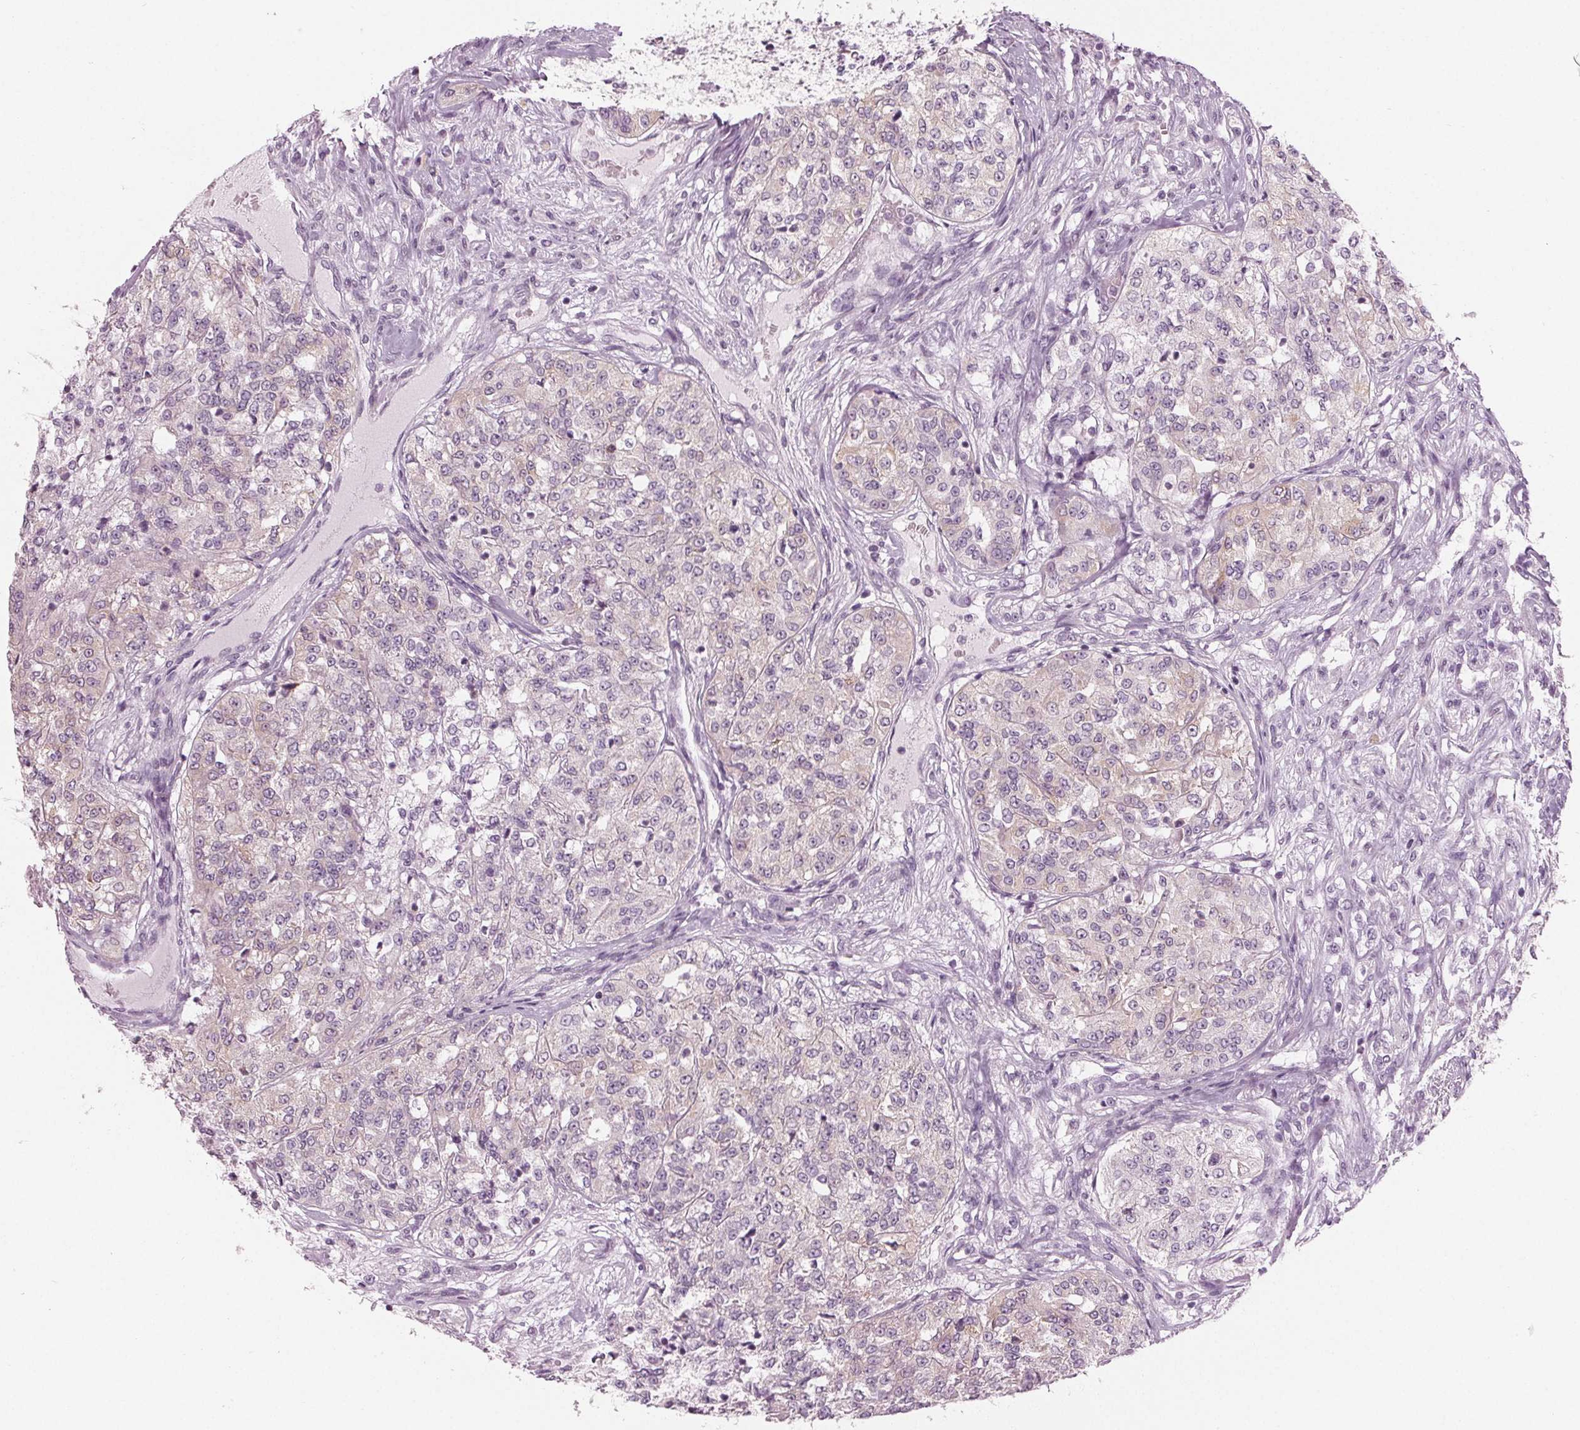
{"staining": {"intensity": "negative", "quantity": "none", "location": "none"}, "tissue": "renal cancer", "cell_type": "Tumor cells", "image_type": "cancer", "snomed": [{"axis": "morphology", "description": "Adenocarcinoma, NOS"}, {"axis": "topography", "description": "Kidney"}], "caption": "This is an immunohistochemistry (IHC) histopathology image of renal cancer. There is no expression in tumor cells.", "gene": "PRAP1", "patient": {"sex": "female", "age": 63}}